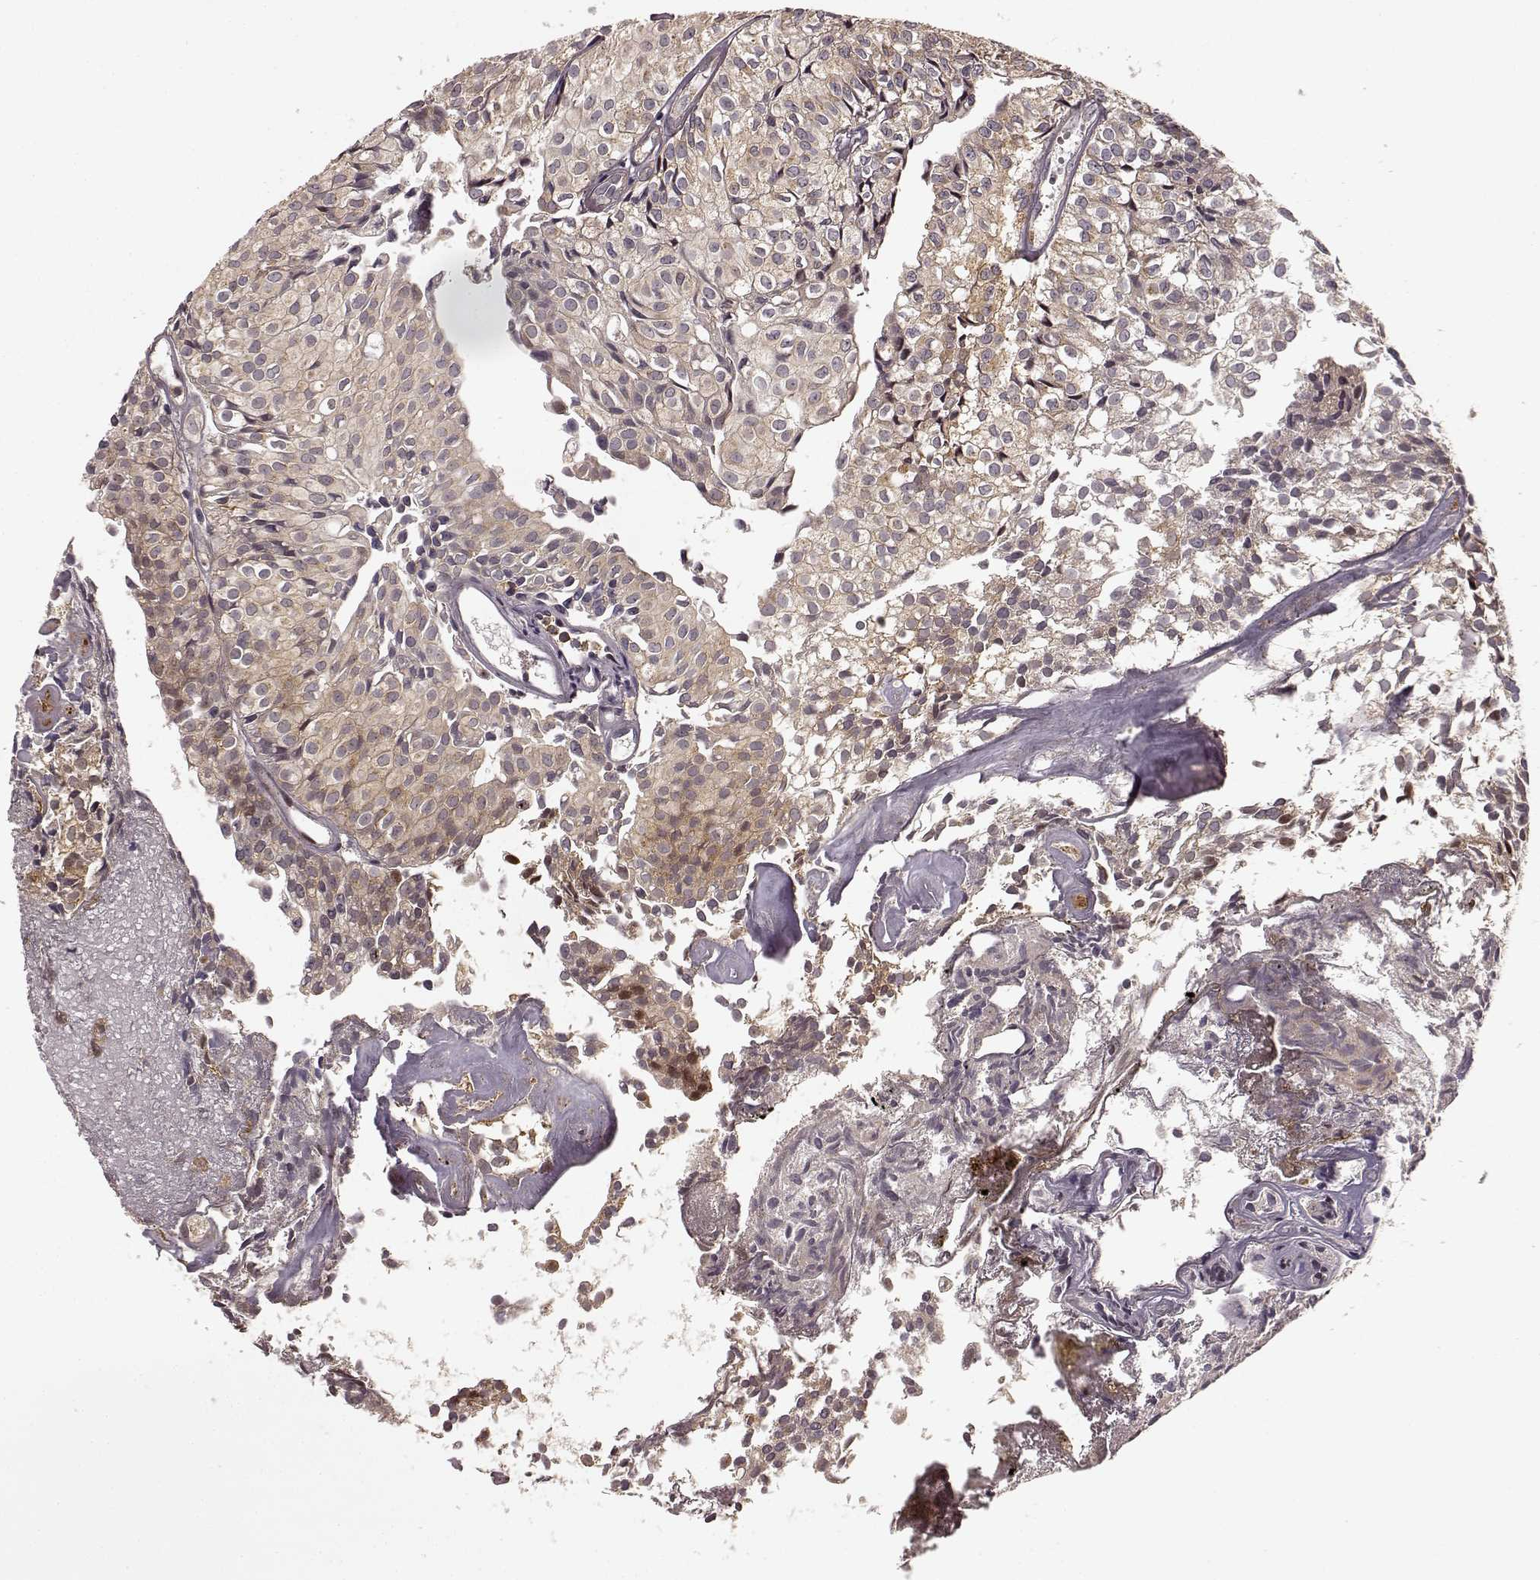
{"staining": {"intensity": "weak", "quantity": ">75%", "location": "cytoplasmic/membranous"}, "tissue": "urothelial cancer", "cell_type": "Tumor cells", "image_type": "cancer", "snomed": [{"axis": "morphology", "description": "Urothelial carcinoma, Low grade"}, {"axis": "topography", "description": "Urinary bladder"}], "caption": "Urothelial cancer stained for a protein (brown) shows weak cytoplasmic/membranous positive expression in approximately >75% of tumor cells.", "gene": "SLC12A9", "patient": {"sex": "male", "age": 89}}